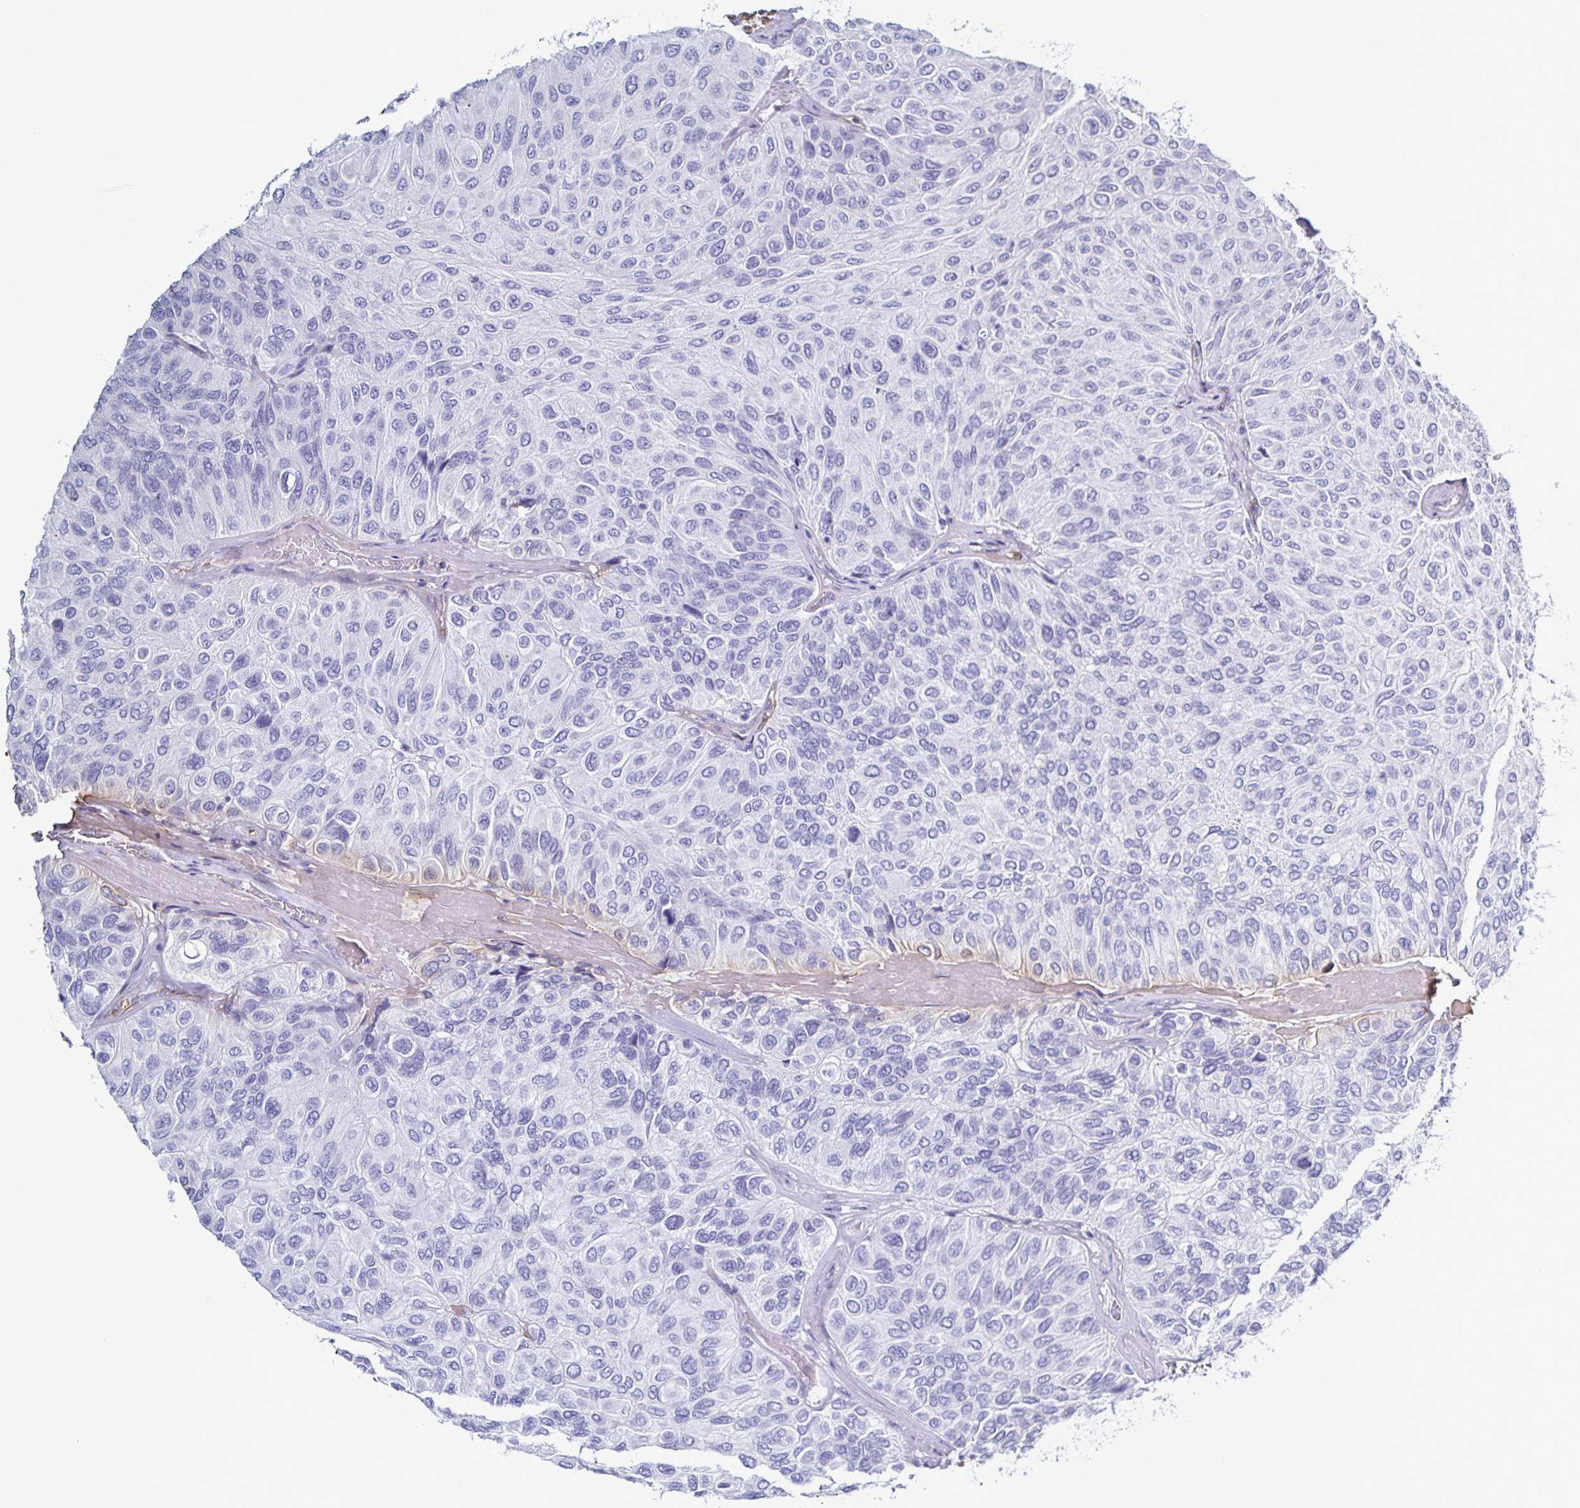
{"staining": {"intensity": "negative", "quantity": "none", "location": "none"}, "tissue": "urothelial cancer", "cell_type": "Tumor cells", "image_type": "cancer", "snomed": [{"axis": "morphology", "description": "Urothelial carcinoma, High grade"}, {"axis": "topography", "description": "Urinary bladder"}], "caption": "High-grade urothelial carcinoma stained for a protein using immunohistochemistry (IHC) displays no positivity tumor cells.", "gene": "ACSBG2", "patient": {"sex": "male", "age": 66}}